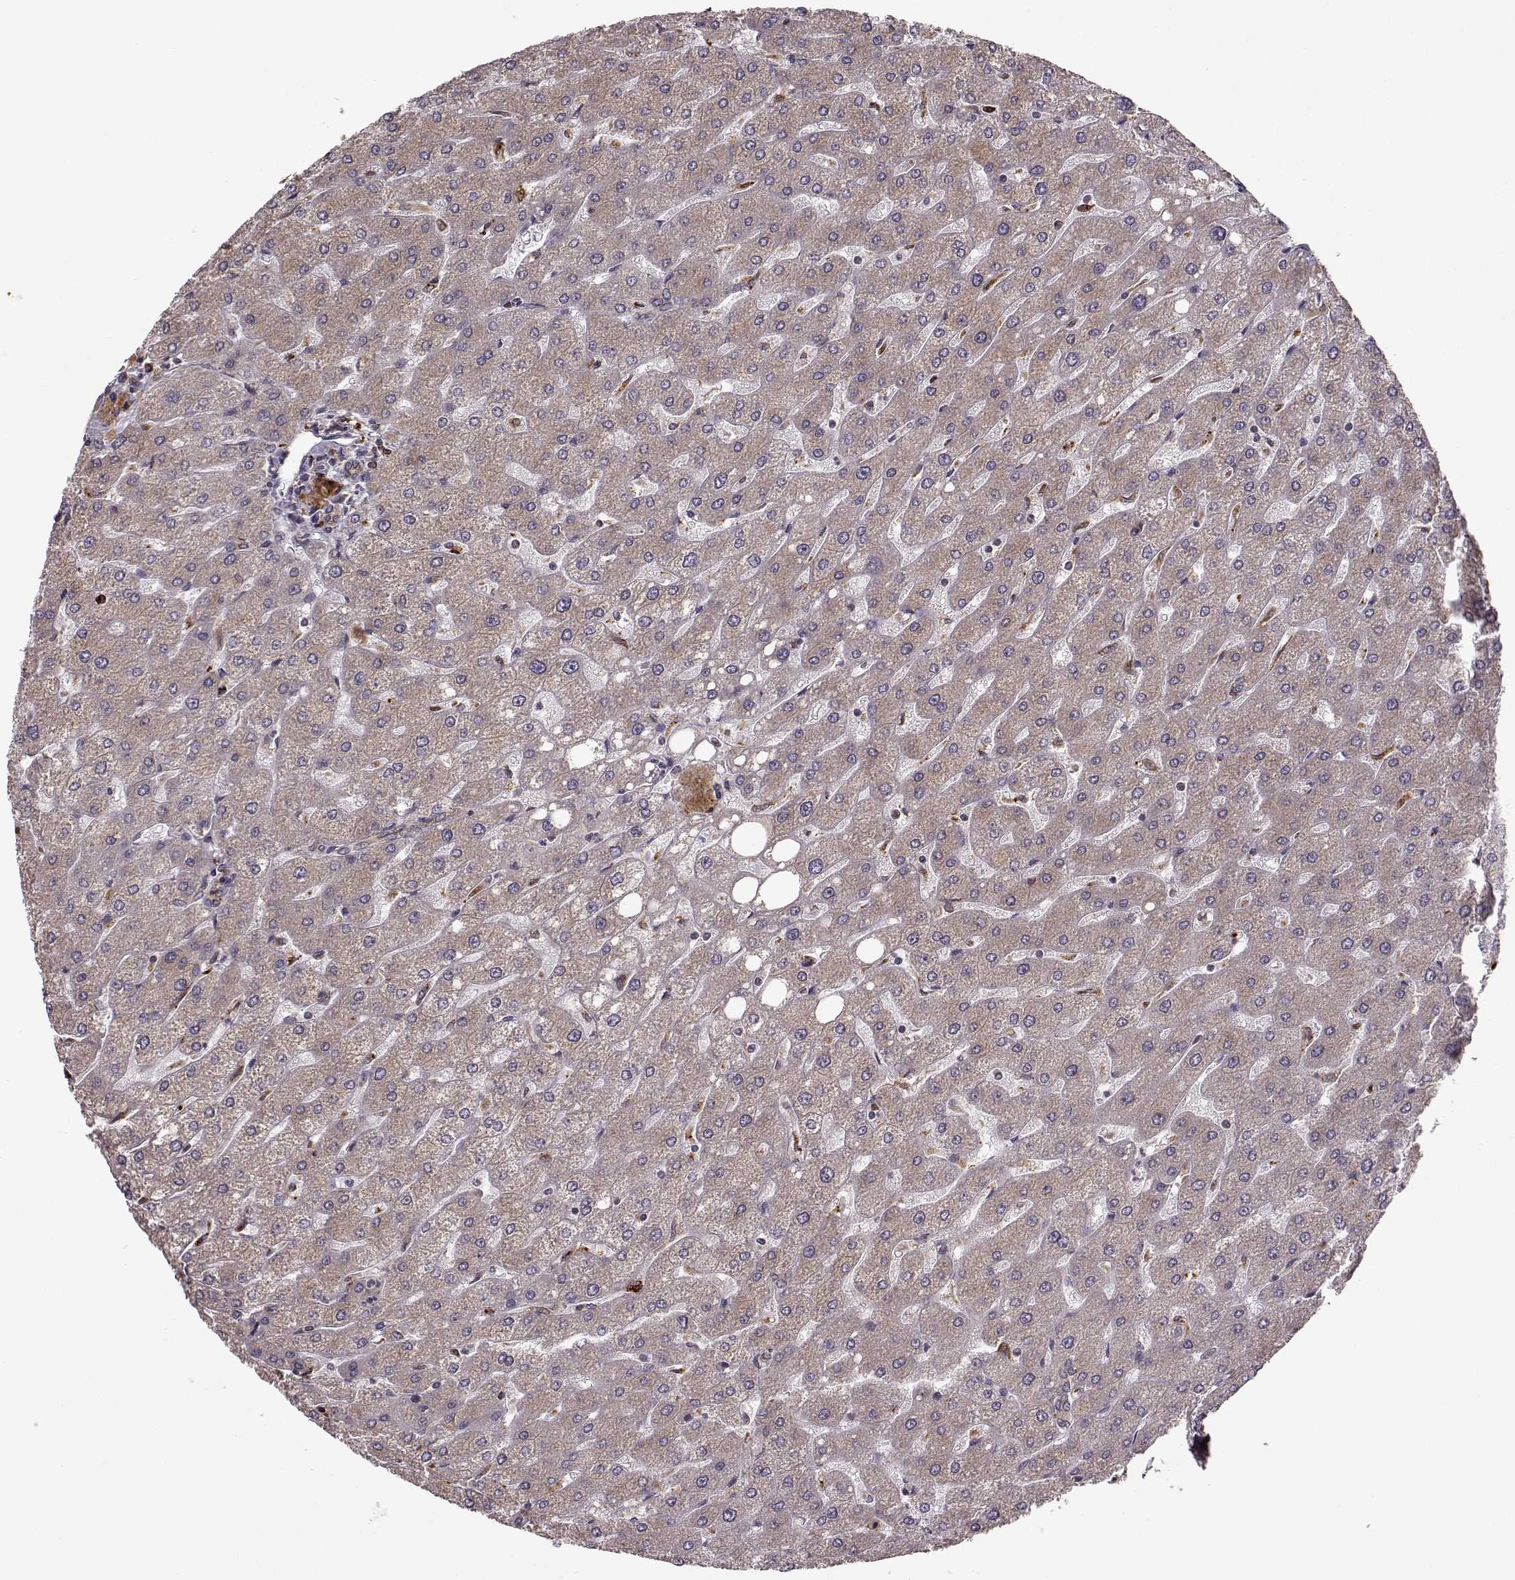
{"staining": {"intensity": "negative", "quantity": "none", "location": "none"}, "tissue": "liver", "cell_type": "Cholangiocytes", "image_type": "normal", "snomed": [{"axis": "morphology", "description": "Normal tissue, NOS"}, {"axis": "topography", "description": "Liver"}], "caption": "A high-resolution image shows IHC staining of unremarkable liver, which shows no significant positivity in cholangiocytes.", "gene": "YIPF5", "patient": {"sex": "male", "age": 67}}